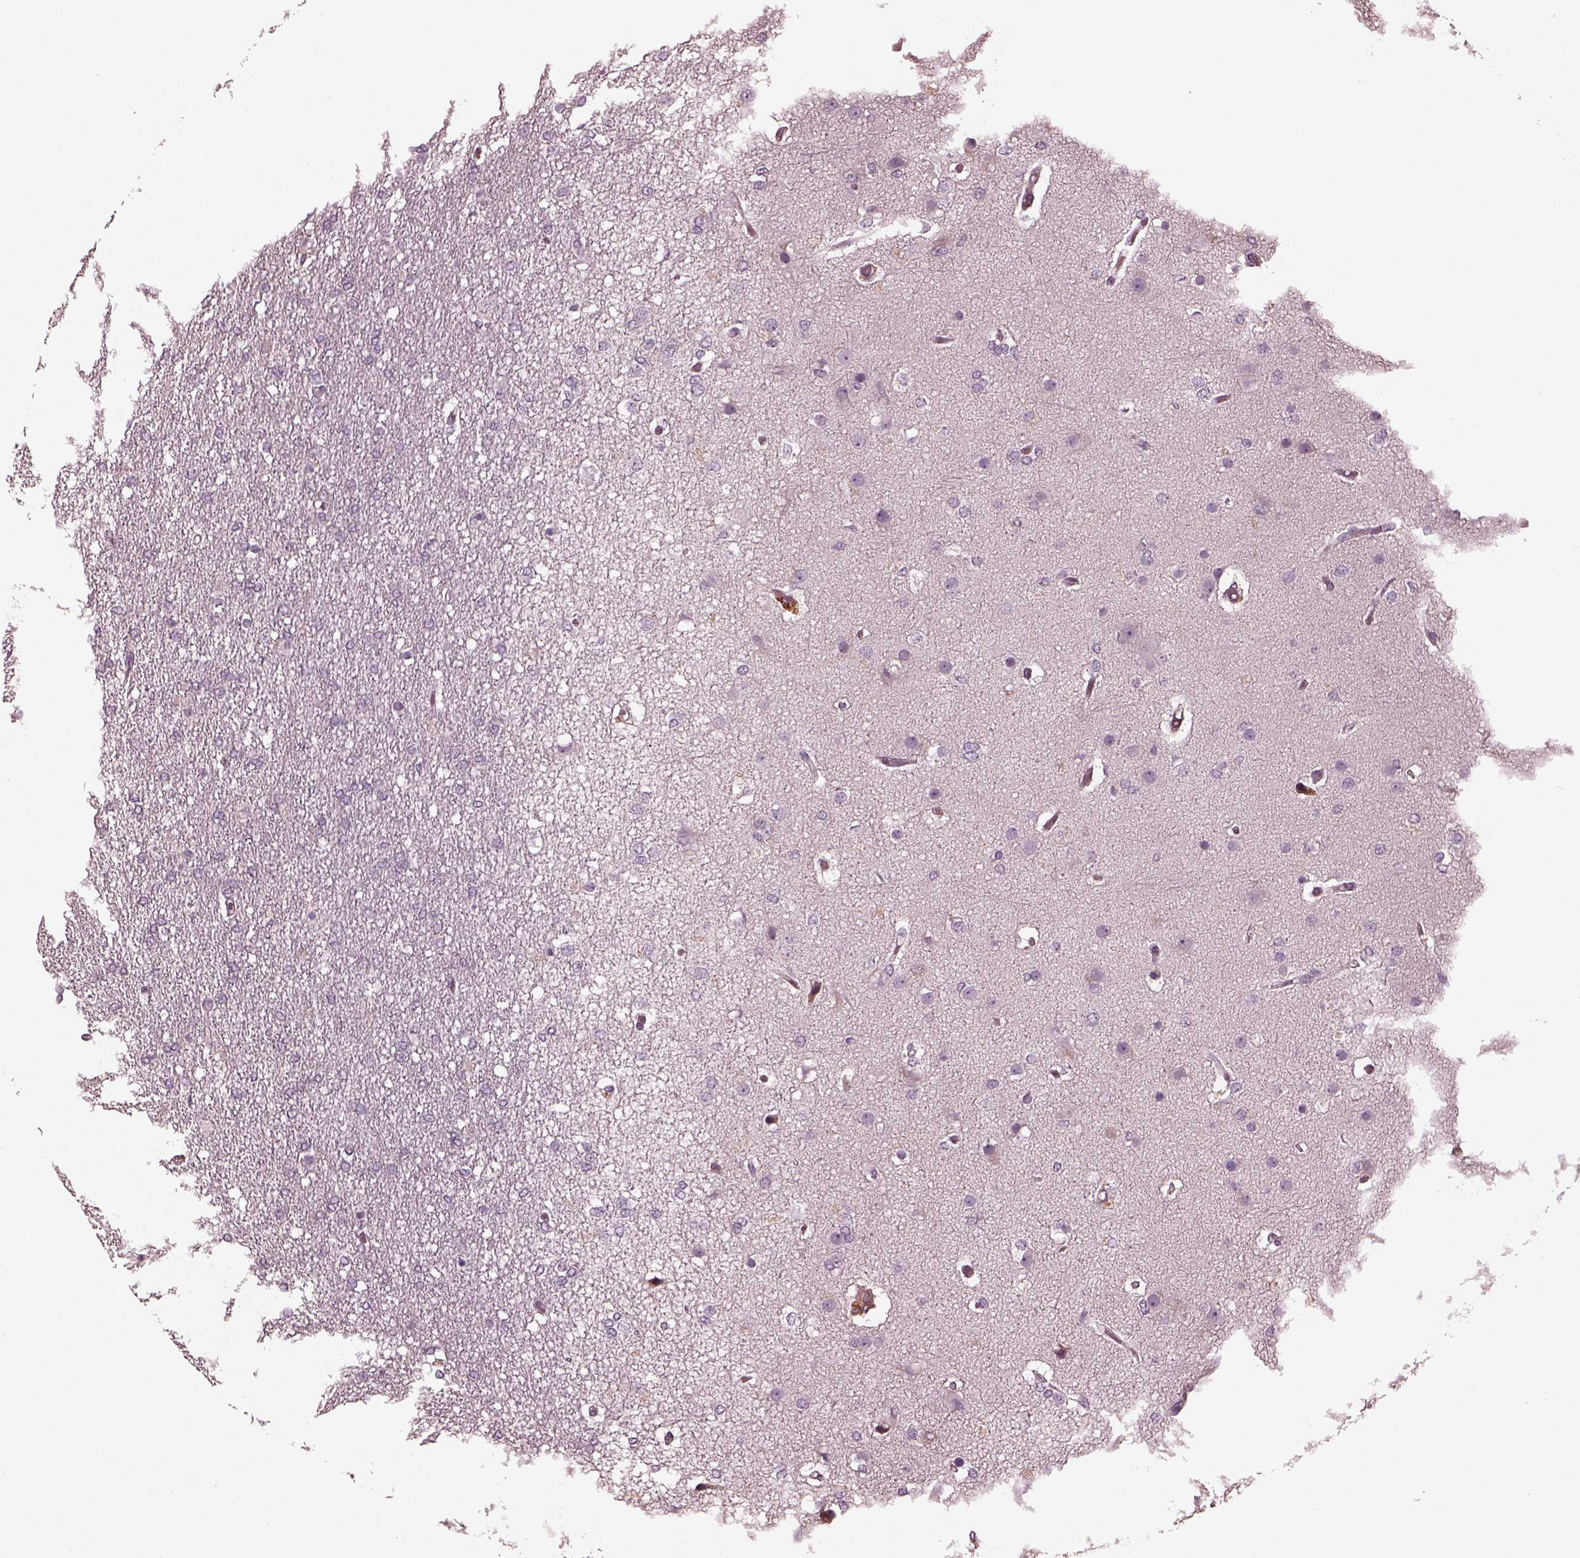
{"staining": {"intensity": "negative", "quantity": "none", "location": "none"}, "tissue": "glioma", "cell_type": "Tumor cells", "image_type": "cancer", "snomed": [{"axis": "morphology", "description": "Glioma, malignant, High grade"}, {"axis": "topography", "description": "Brain"}], "caption": "This is a image of immunohistochemistry staining of malignant glioma (high-grade), which shows no positivity in tumor cells.", "gene": "OPTC", "patient": {"sex": "female", "age": 61}}